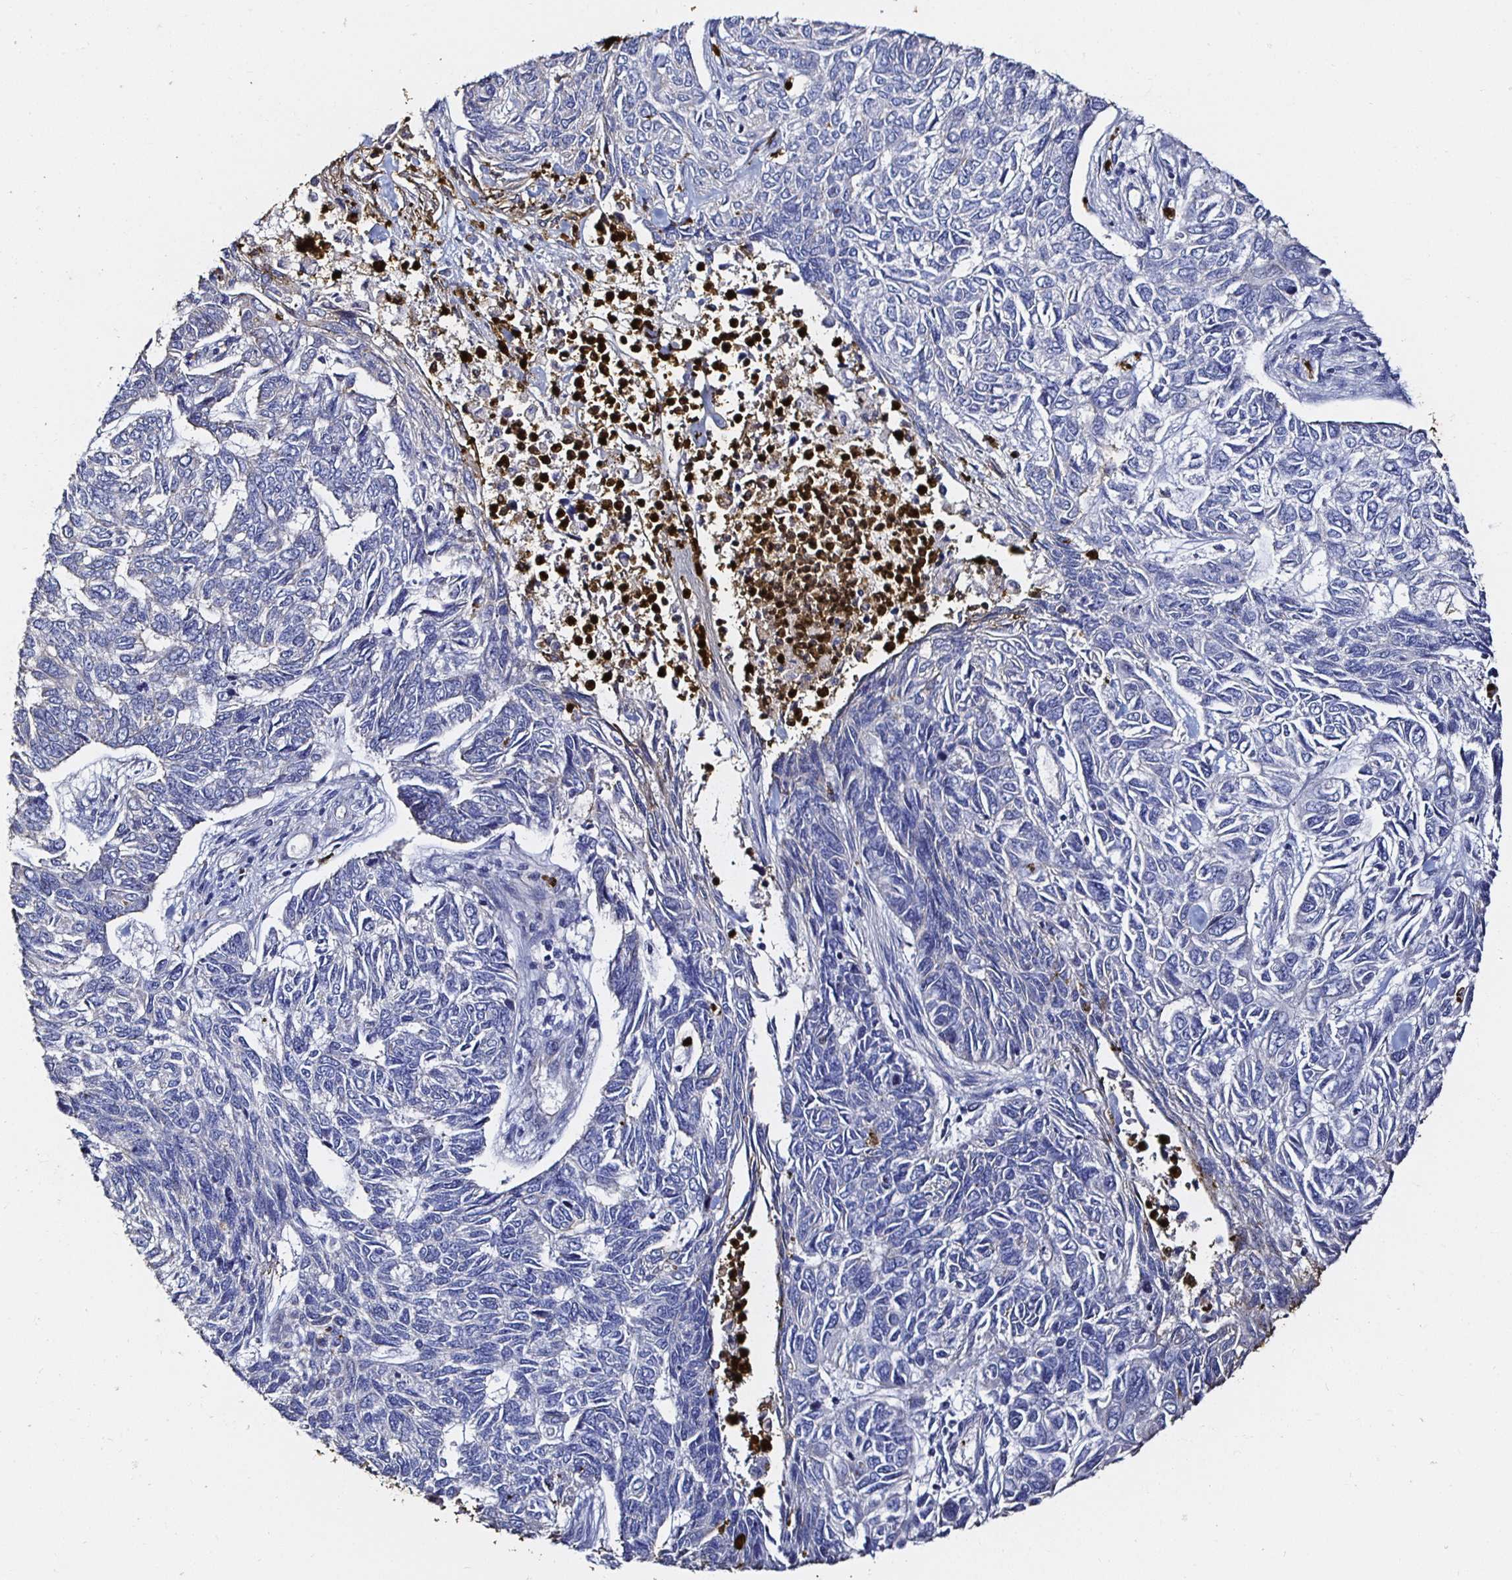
{"staining": {"intensity": "negative", "quantity": "none", "location": "none"}, "tissue": "skin cancer", "cell_type": "Tumor cells", "image_type": "cancer", "snomed": [{"axis": "morphology", "description": "Basal cell carcinoma"}, {"axis": "topography", "description": "Skin"}], "caption": "Immunohistochemical staining of human skin cancer (basal cell carcinoma) demonstrates no significant expression in tumor cells.", "gene": "TLR4", "patient": {"sex": "female", "age": 65}}